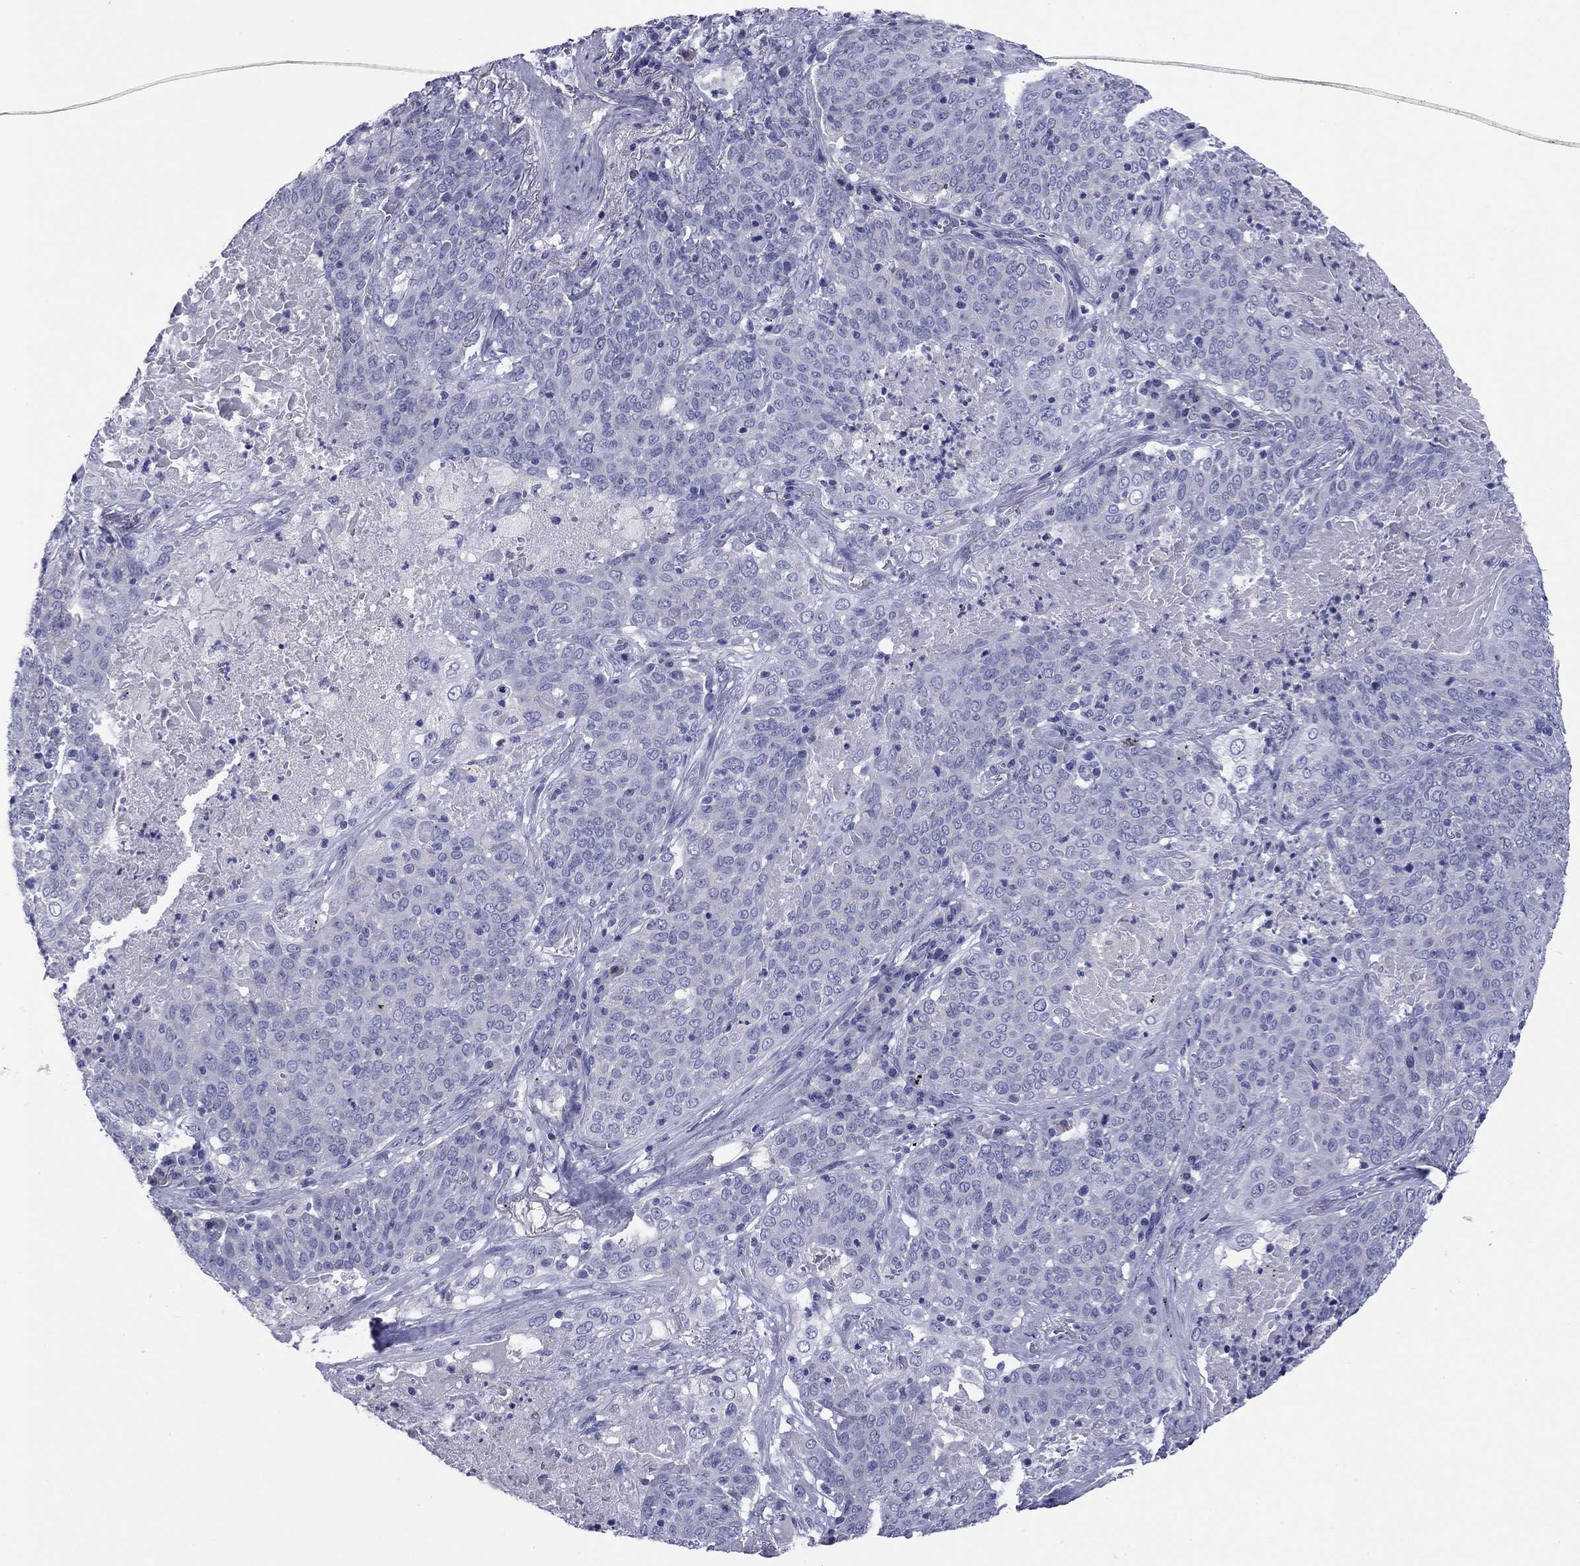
{"staining": {"intensity": "negative", "quantity": "none", "location": "none"}, "tissue": "lung cancer", "cell_type": "Tumor cells", "image_type": "cancer", "snomed": [{"axis": "morphology", "description": "Squamous cell carcinoma, NOS"}, {"axis": "topography", "description": "Lung"}], "caption": "IHC micrograph of neoplastic tissue: human lung squamous cell carcinoma stained with DAB demonstrates no significant protein positivity in tumor cells. Nuclei are stained in blue.", "gene": "ABCC2", "patient": {"sex": "male", "age": 82}}